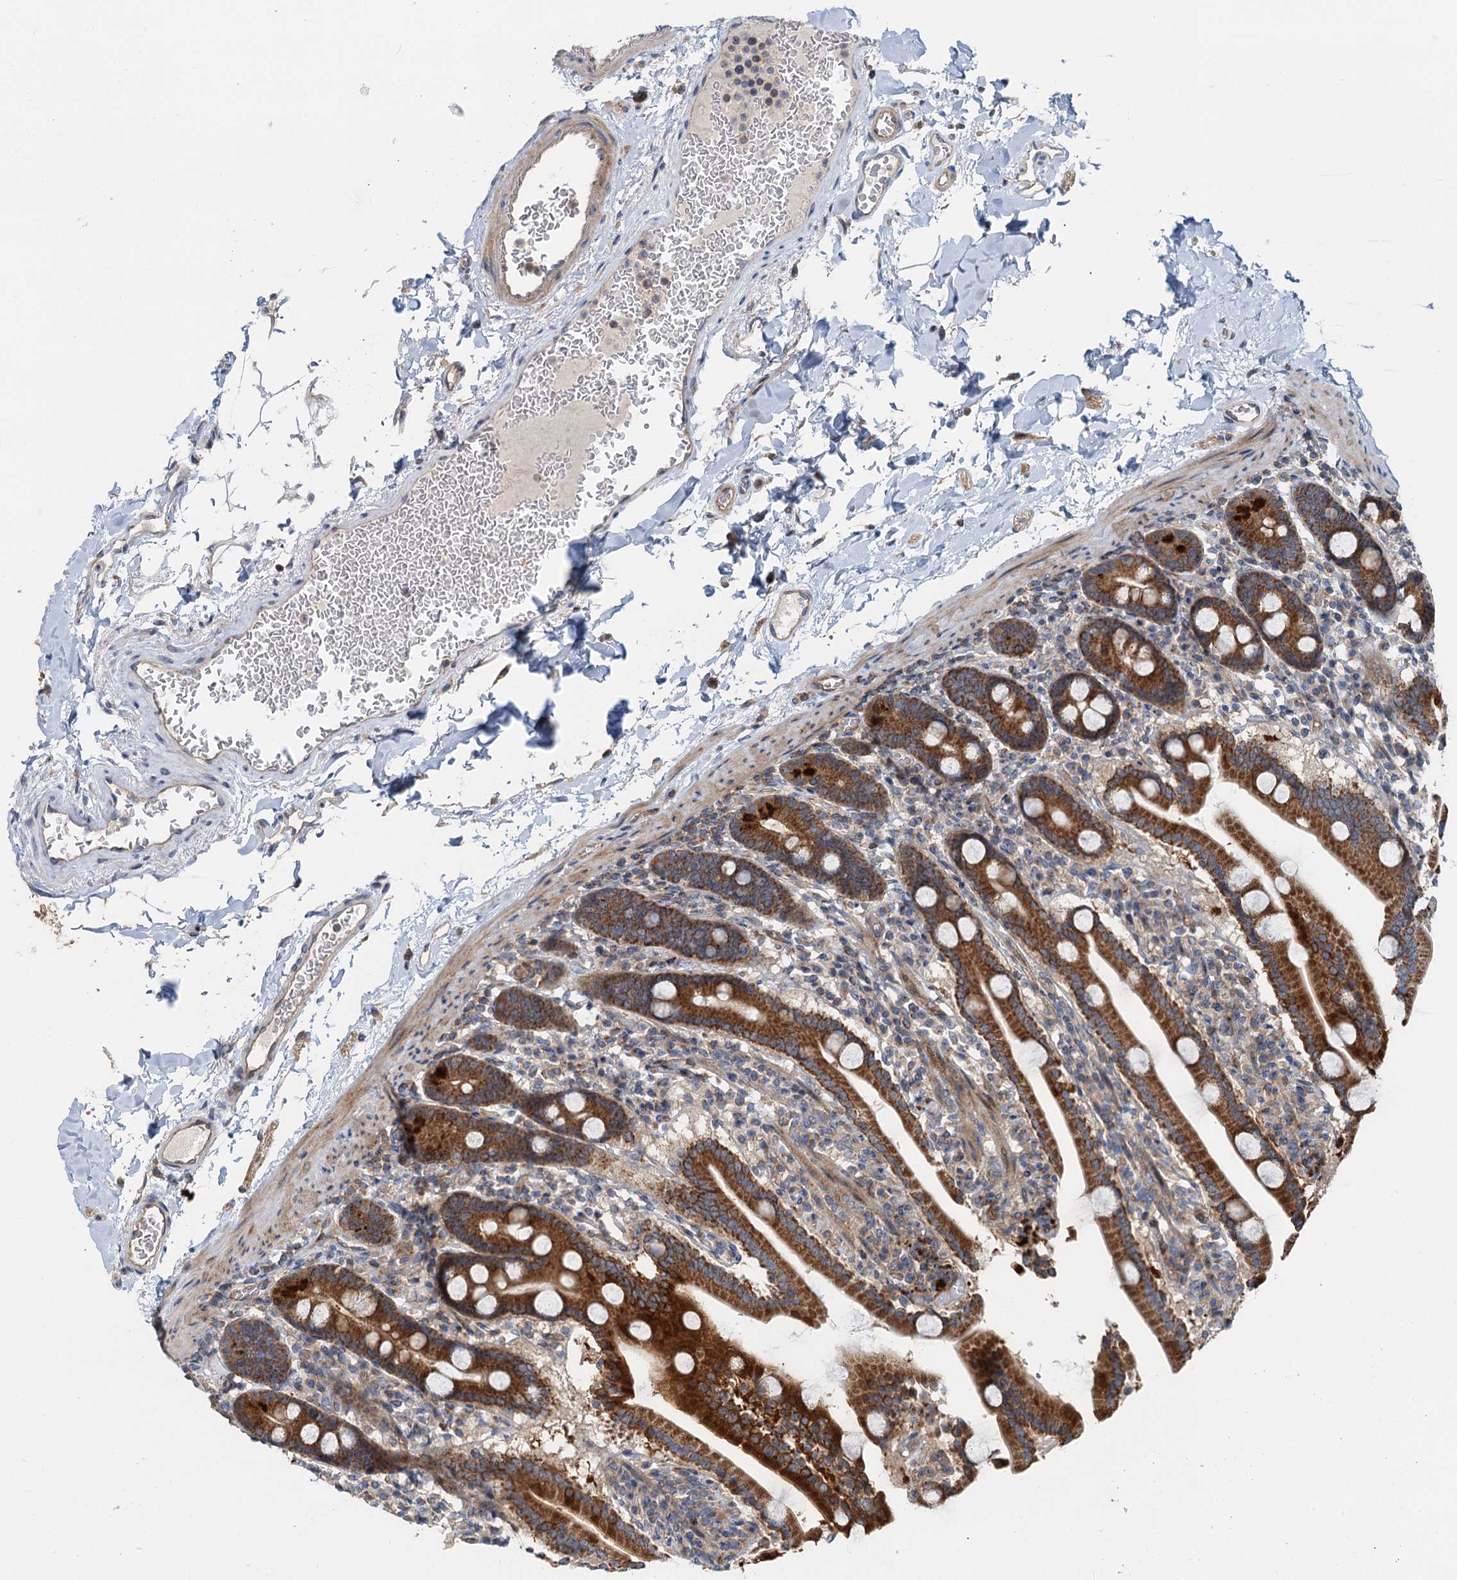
{"staining": {"intensity": "strong", "quantity": ">75%", "location": "cytoplasmic/membranous"}, "tissue": "duodenum", "cell_type": "Glandular cells", "image_type": "normal", "snomed": [{"axis": "morphology", "description": "Normal tissue, NOS"}, {"axis": "topography", "description": "Duodenum"}], "caption": "Strong cytoplasmic/membranous protein positivity is present in approximately >75% of glandular cells in duodenum. The staining was performed using DAB to visualize the protein expression in brown, while the nuclei were stained in blue with hematoxylin (Magnification: 20x).", "gene": "ANKRD26", "patient": {"sex": "male", "age": 55}}